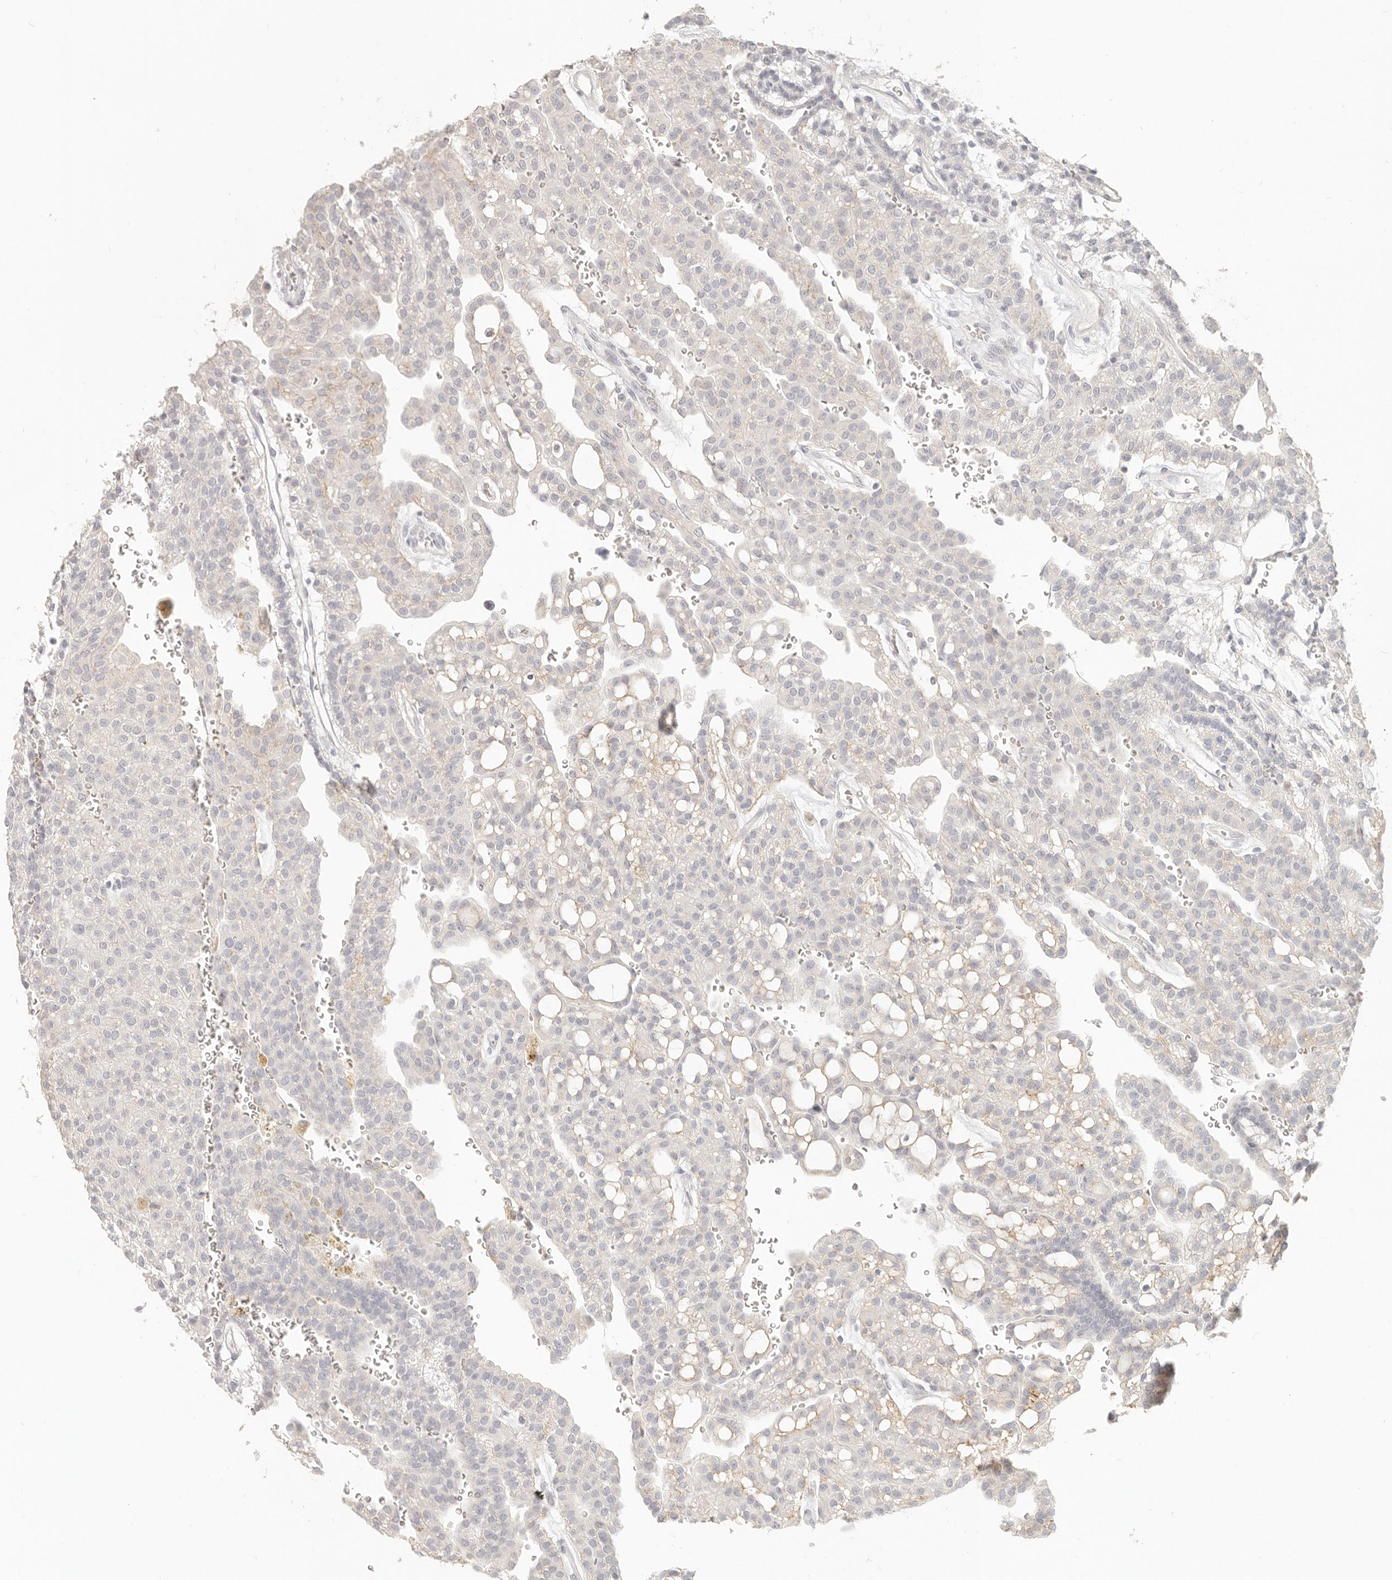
{"staining": {"intensity": "negative", "quantity": "none", "location": "none"}, "tissue": "renal cancer", "cell_type": "Tumor cells", "image_type": "cancer", "snomed": [{"axis": "morphology", "description": "Adenocarcinoma, NOS"}, {"axis": "topography", "description": "Kidney"}], "caption": "IHC histopathology image of neoplastic tissue: renal cancer (adenocarcinoma) stained with DAB displays no significant protein expression in tumor cells.", "gene": "EPCAM", "patient": {"sex": "male", "age": 63}}